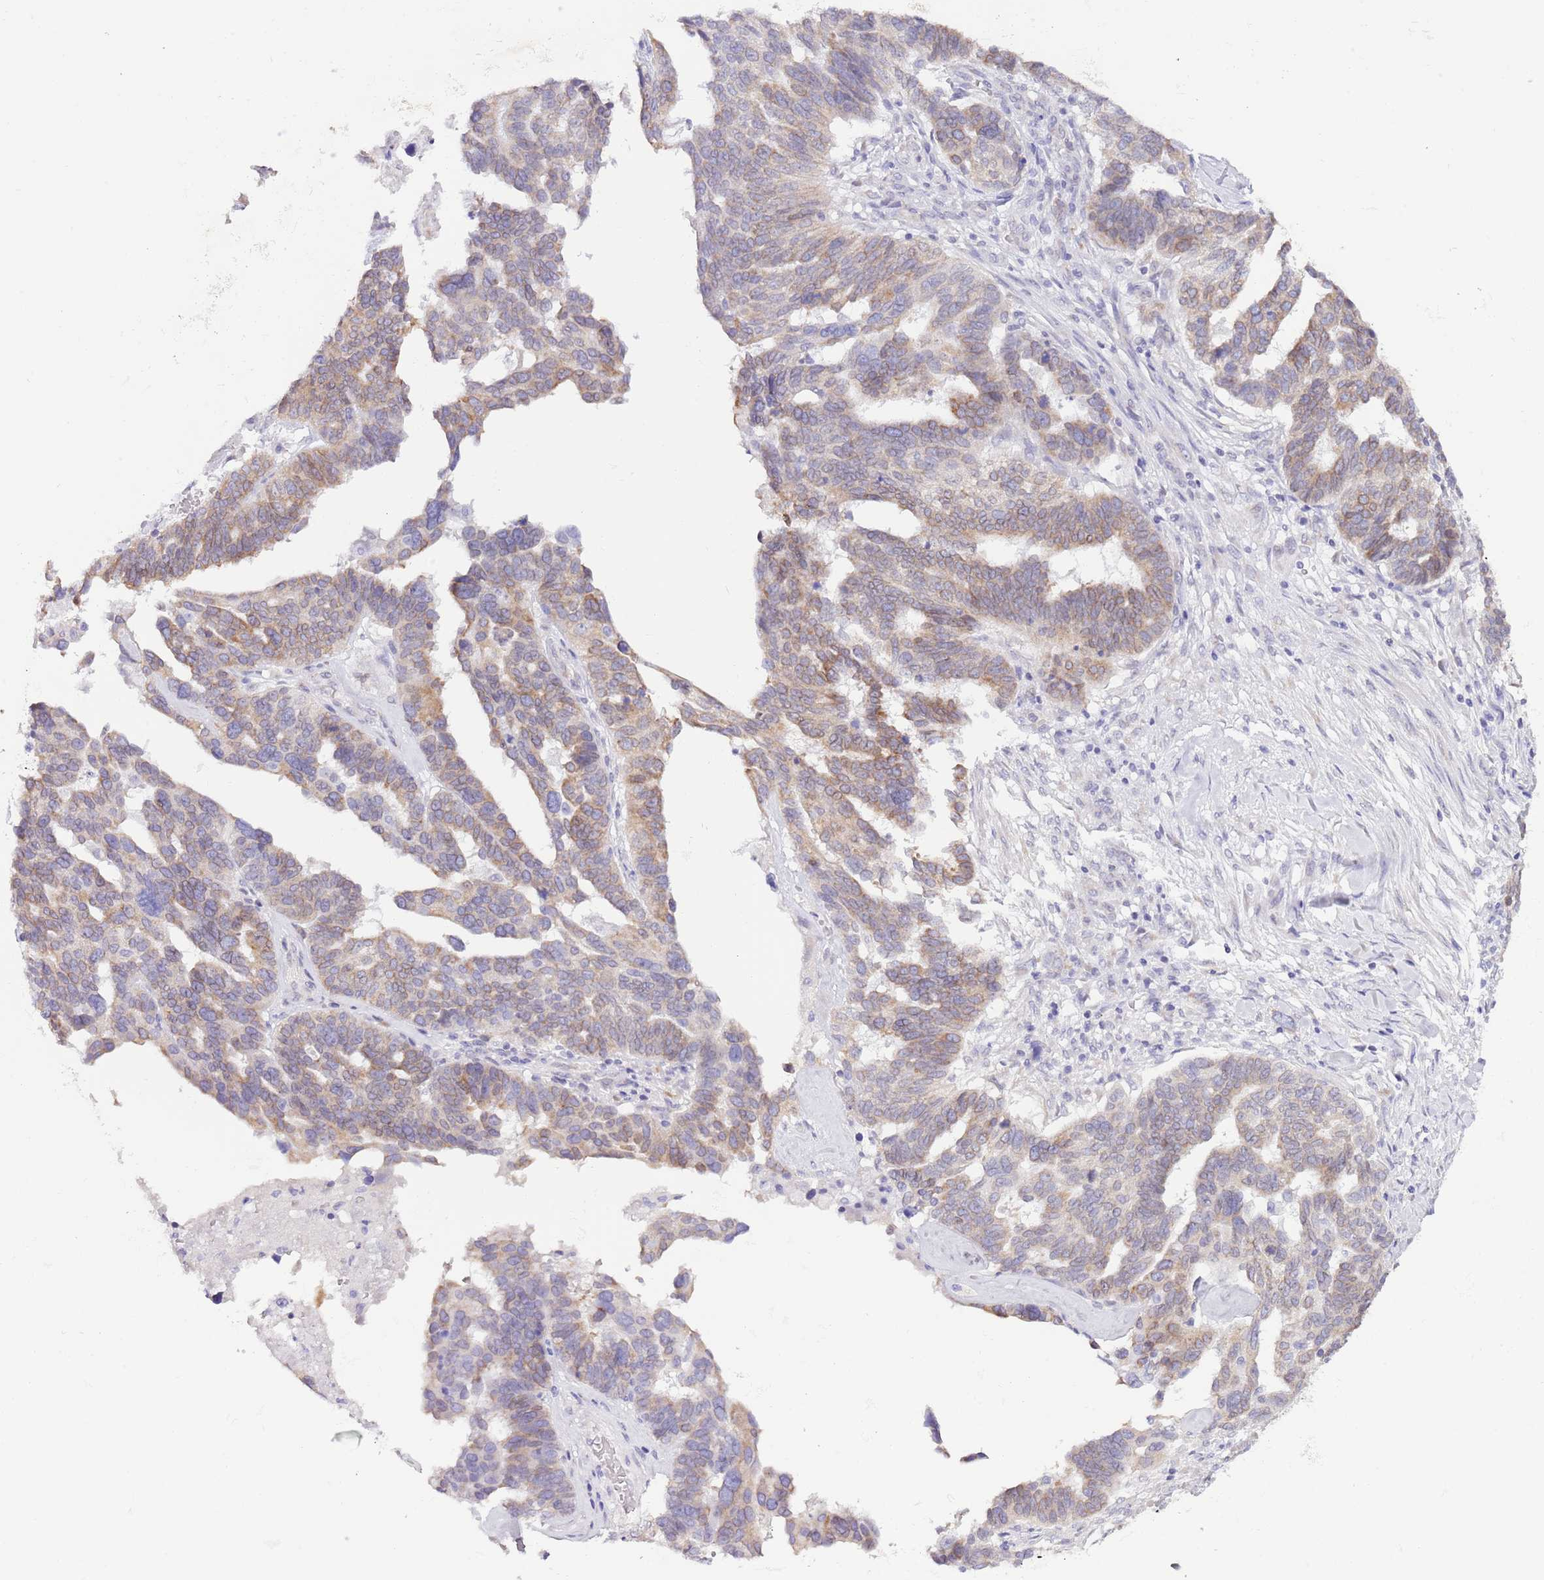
{"staining": {"intensity": "moderate", "quantity": "25%-75%", "location": "cytoplasmic/membranous"}, "tissue": "ovarian cancer", "cell_type": "Tumor cells", "image_type": "cancer", "snomed": [{"axis": "morphology", "description": "Cystadenocarcinoma, serous, NOS"}, {"axis": "topography", "description": "Ovary"}], "caption": "About 25%-75% of tumor cells in human ovarian cancer demonstrate moderate cytoplasmic/membranous protein expression as visualized by brown immunohistochemical staining.", "gene": "EBPL", "patient": {"sex": "female", "age": 59}}